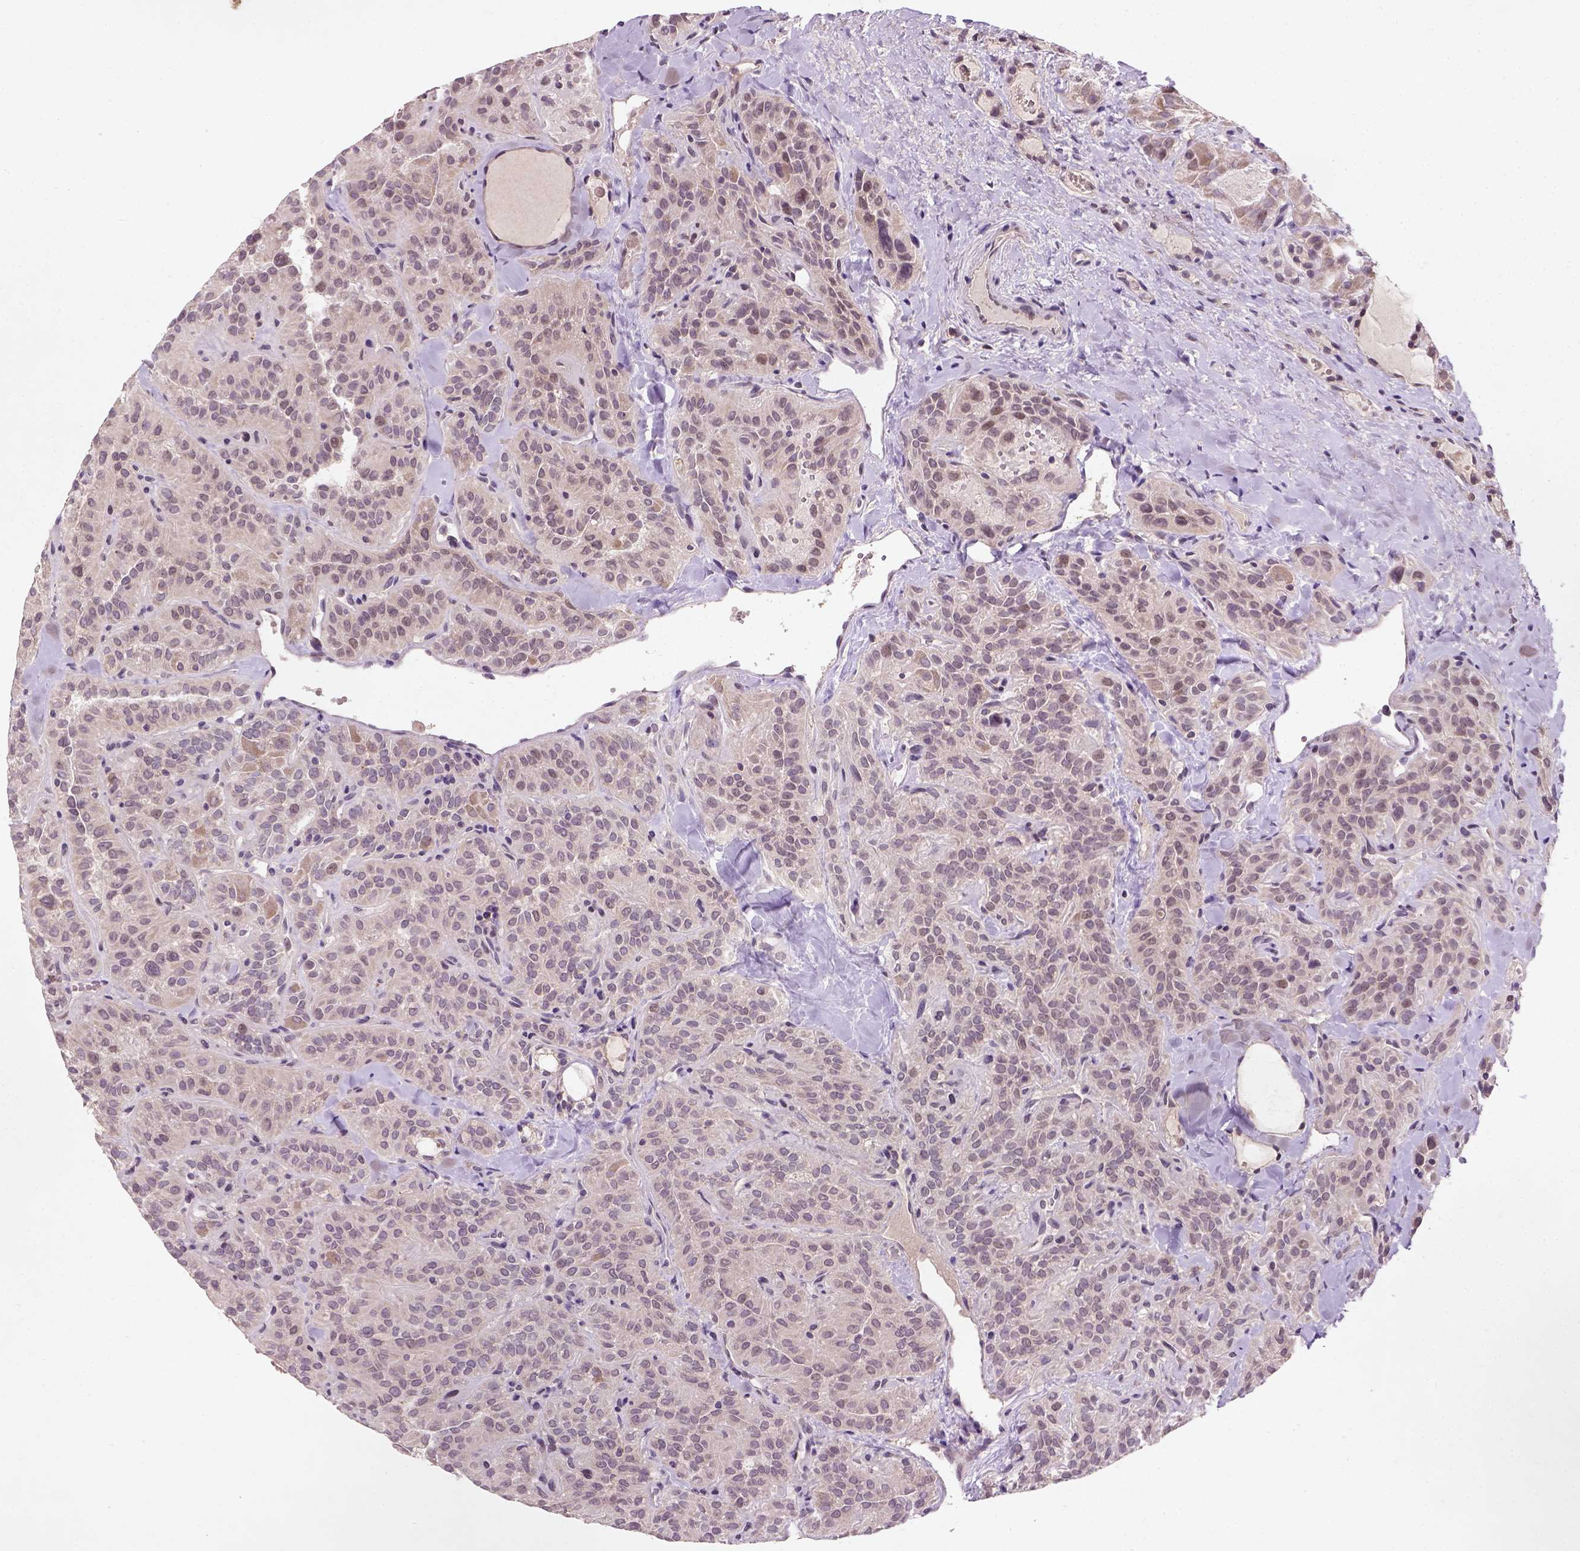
{"staining": {"intensity": "weak", "quantity": "<25%", "location": "cytoplasmic/membranous"}, "tissue": "thyroid cancer", "cell_type": "Tumor cells", "image_type": "cancer", "snomed": [{"axis": "morphology", "description": "Papillary adenocarcinoma, NOS"}, {"axis": "topography", "description": "Thyroid gland"}], "caption": "Thyroid cancer (papillary adenocarcinoma) stained for a protein using immunohistochemistry (IHC) shows no expression tumor cells.", "gene": "CAMKK1", "patient": {"sex": "female", "age": 45}}